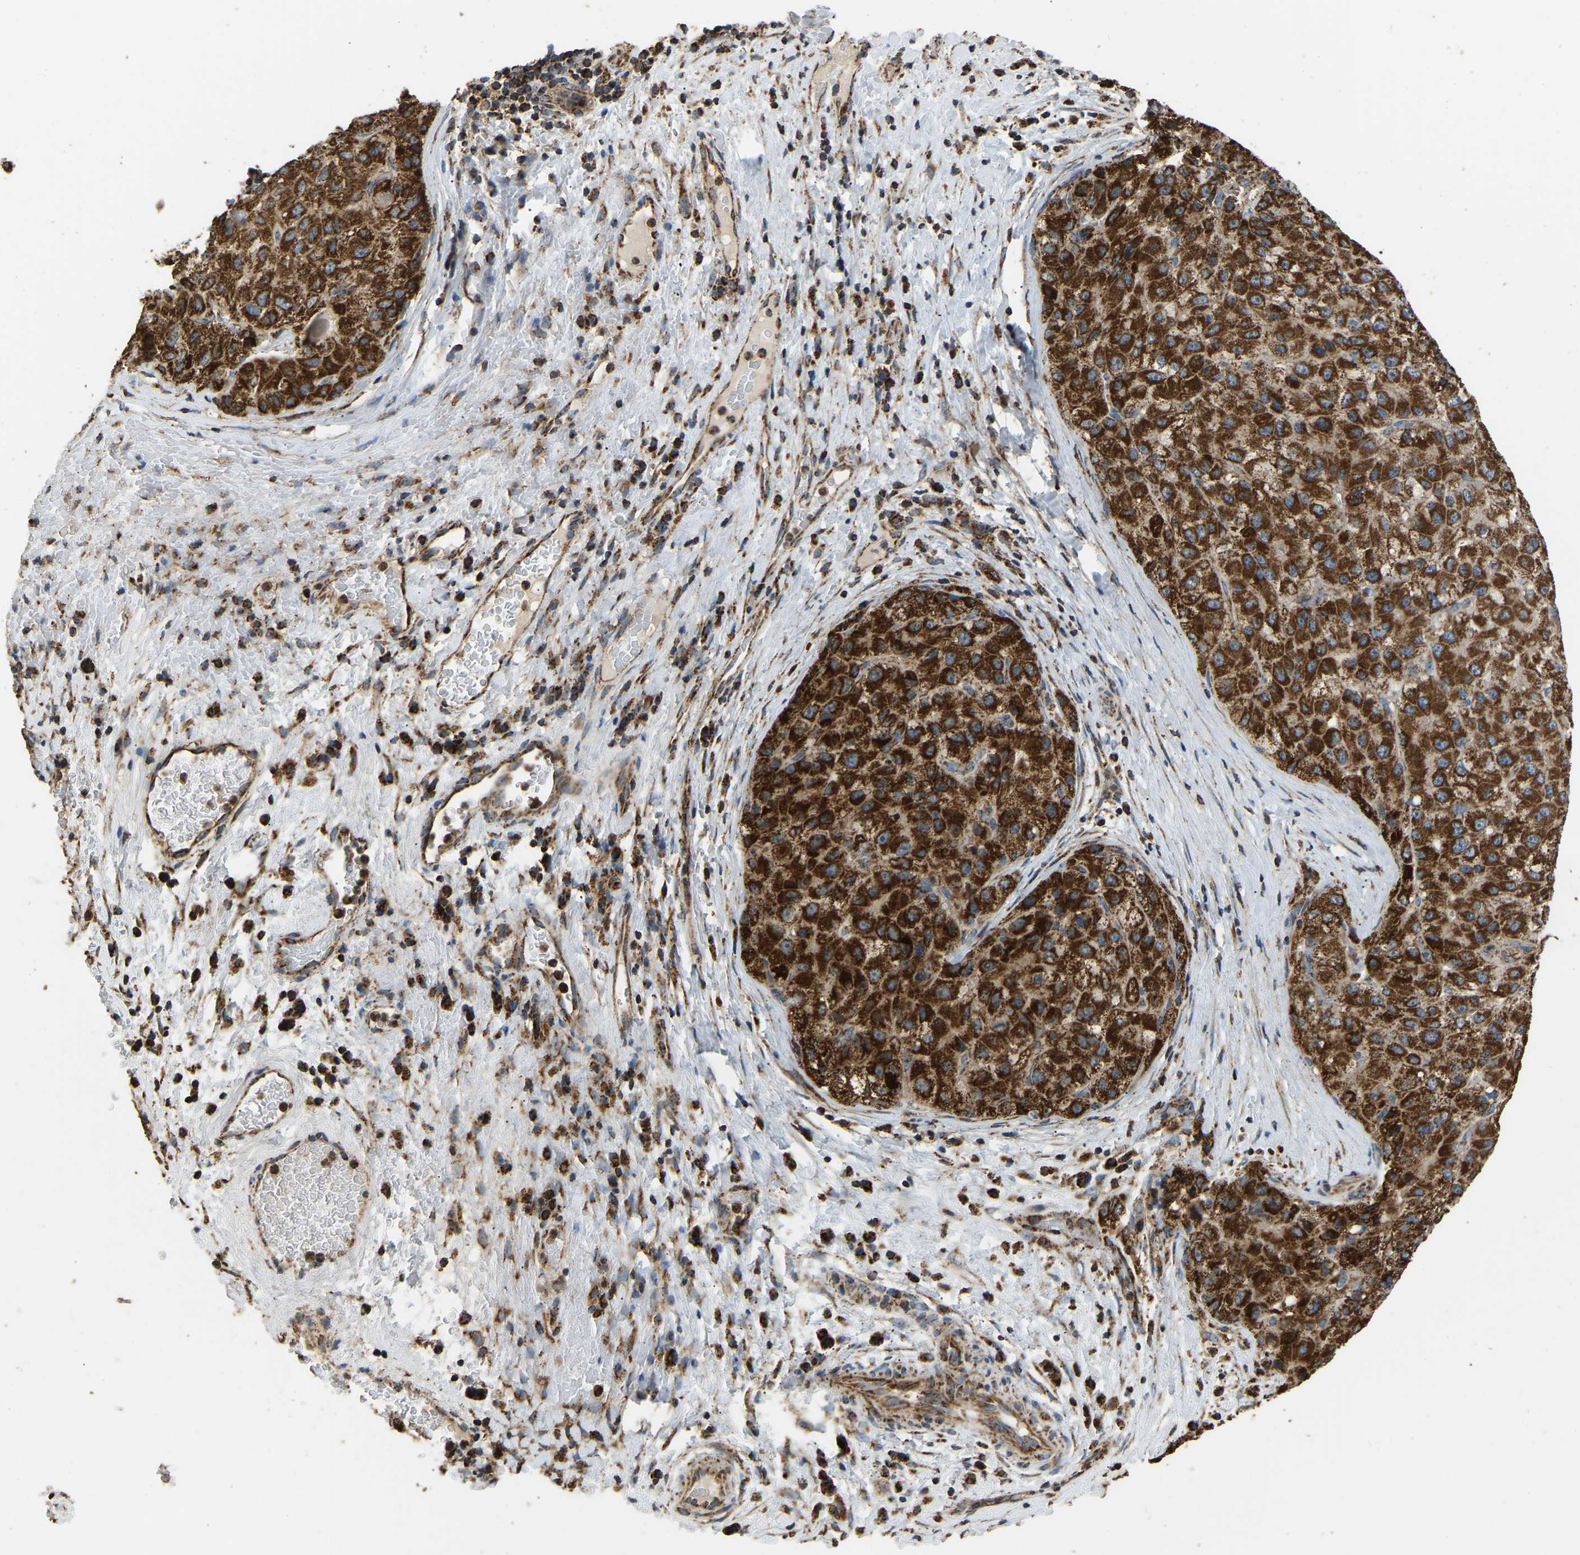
{"staining": {"intensity": "strong", "quantity": ">75%", "location": "cytoplasmic/membranous"}, "tissue": "liver cancer", "cell_type": "Tumor cells", "image_type": "cancer", "snomed": [{"axis": "morphology", "description": "Carcinoma, Hepatocellular, NOS"}, {"axis": "topography", "description": "Liver"}], "caption": "Tumor cells exhibit high levels of strong cytoplasmic/membranous staining in approximately >75% of cells in liver cancer.", "gene": "TUFM", "patient": {"sex": "male", "age": 80}}